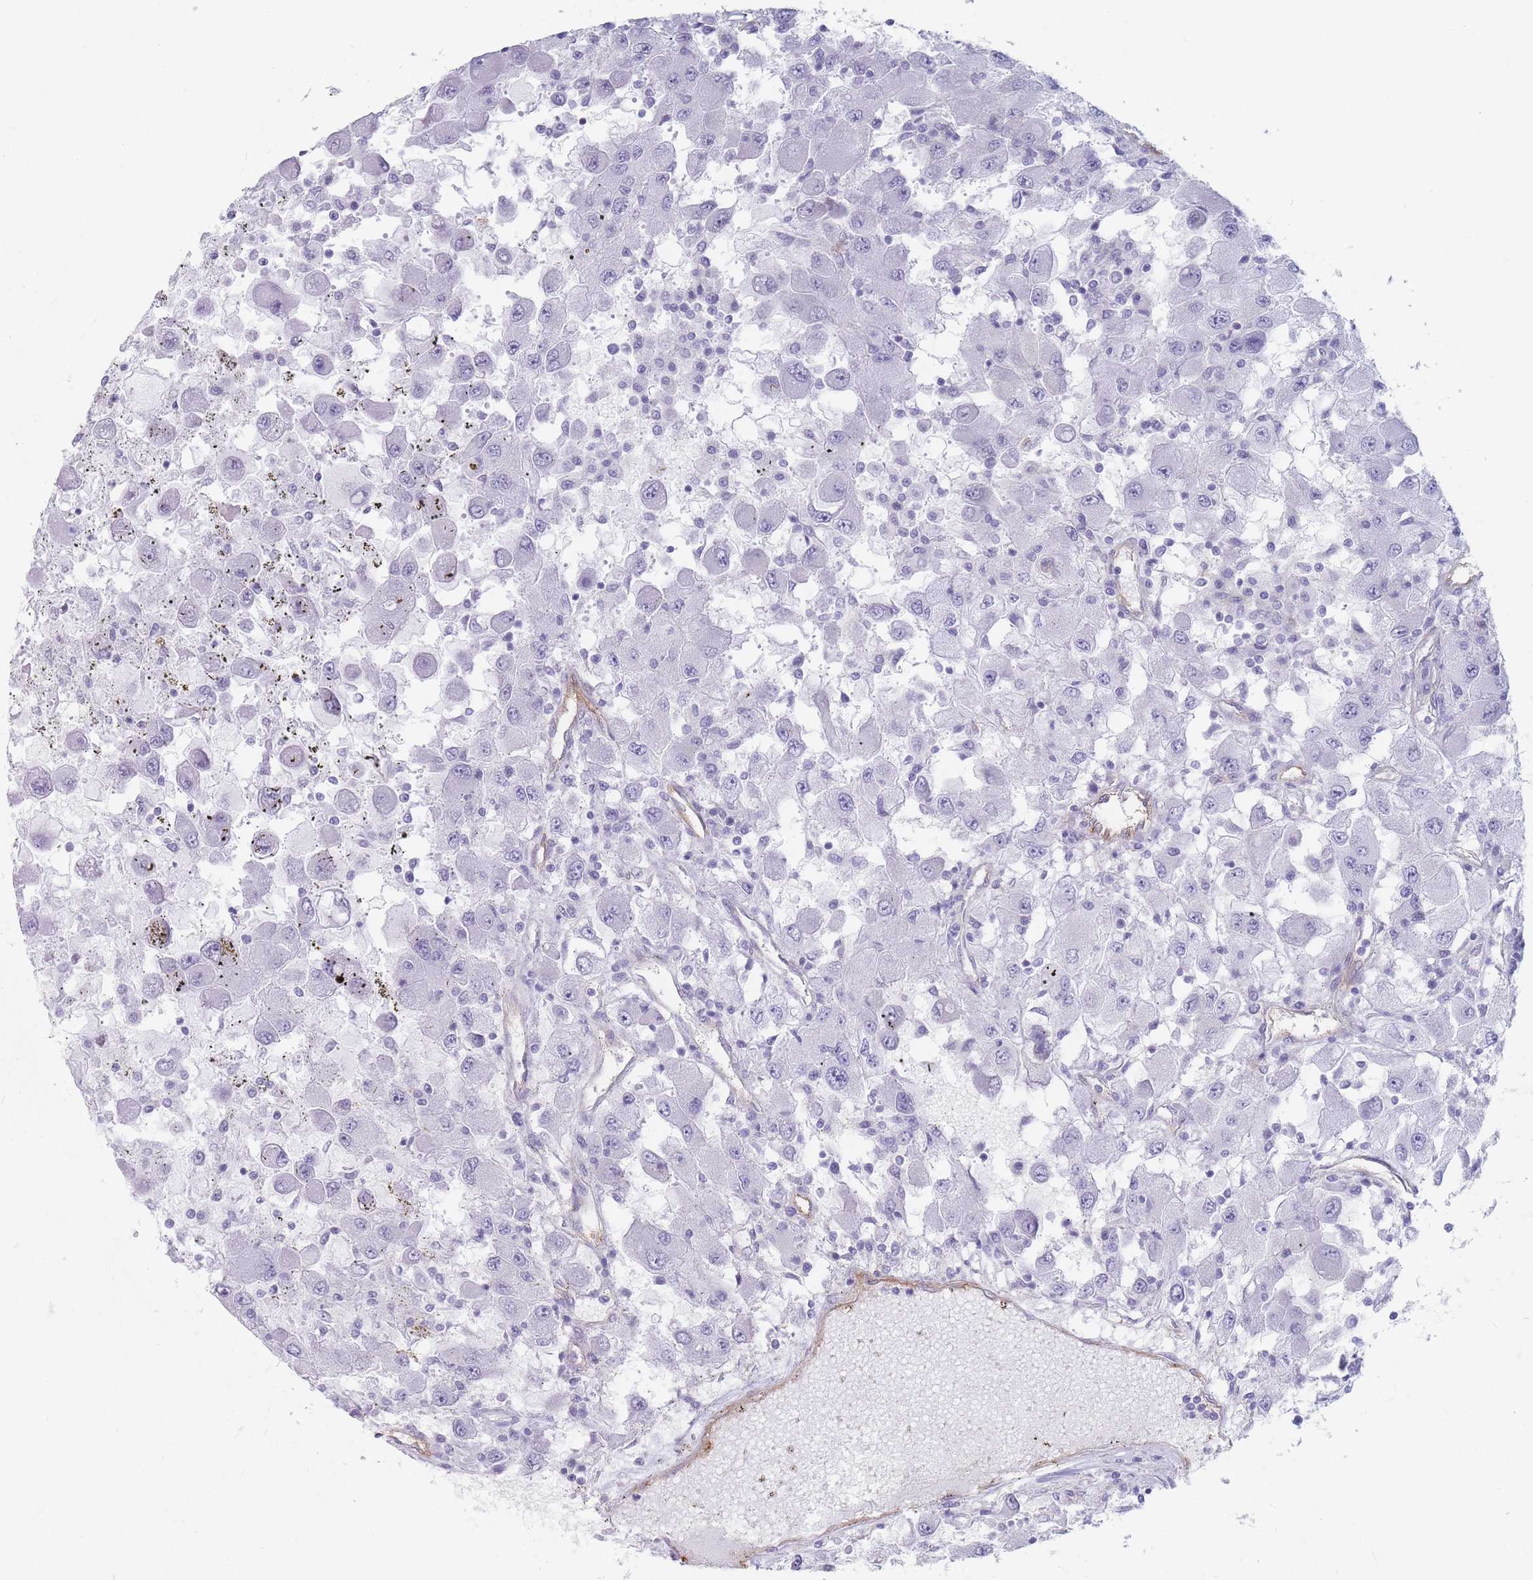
{"staining": {"intensity": "negative", "quantity": "none", "location": "none"}, "tissue": "renal cancer", "cell_type": "Tumor cells", "image_type": "cancer", "snomed": [{"axis": "morphology", "description": "Adenocarcinoma, NOS"}, {"axis": "topography", "description": "Kidney"}], "caption": "Immunohistochemistry (IHC) image of neoplastic tissue: adenocarcinoma (renal) stained with DAB (3,3'-diaminobenzidine) exhibits no significant protein staining in tumor cells.", "gene": "PLPP1", "patient": {"sex": "female", "age": 67}}